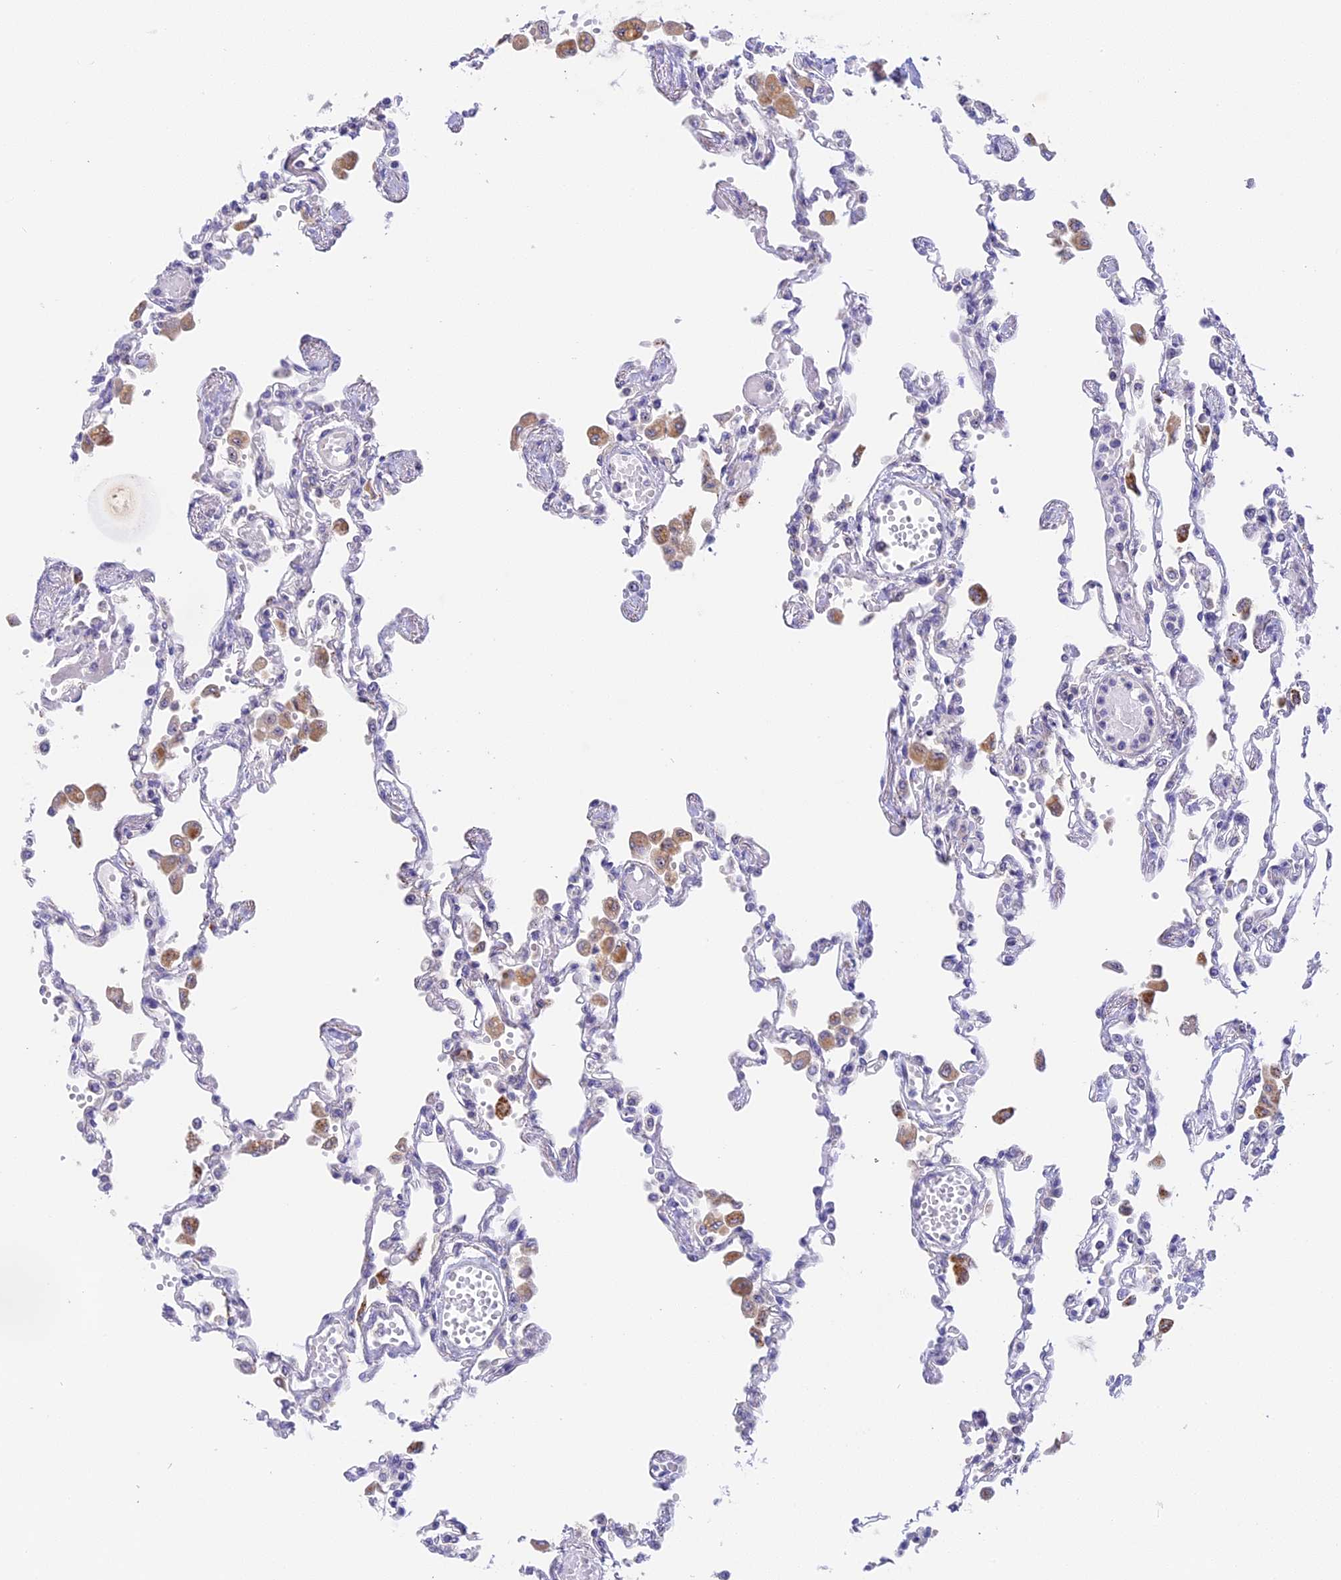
{"staining": {"intensity": "negative", "quantity": "none", "location": "none"}, "tissue": "lung", "cell_type": "Alveolar cells", "image_type": "normal", "snomed": [{"axis": "morphology", "description": "Normal tissue, NOS"}, {"axis": "topography", "description": "Bronchus"}, {"axis": "topography", "description": "Lung"}], "caption": "Alveolar cells show no significant protein positivity in normal lung. The staining was performed using DAB to visualize the protein expression in brown, while the nuclei were stained in blue with hematoxylin (Magnification: 20x).", "gene": "RAD51", "patient": {"sex": "female", "age": 49}}